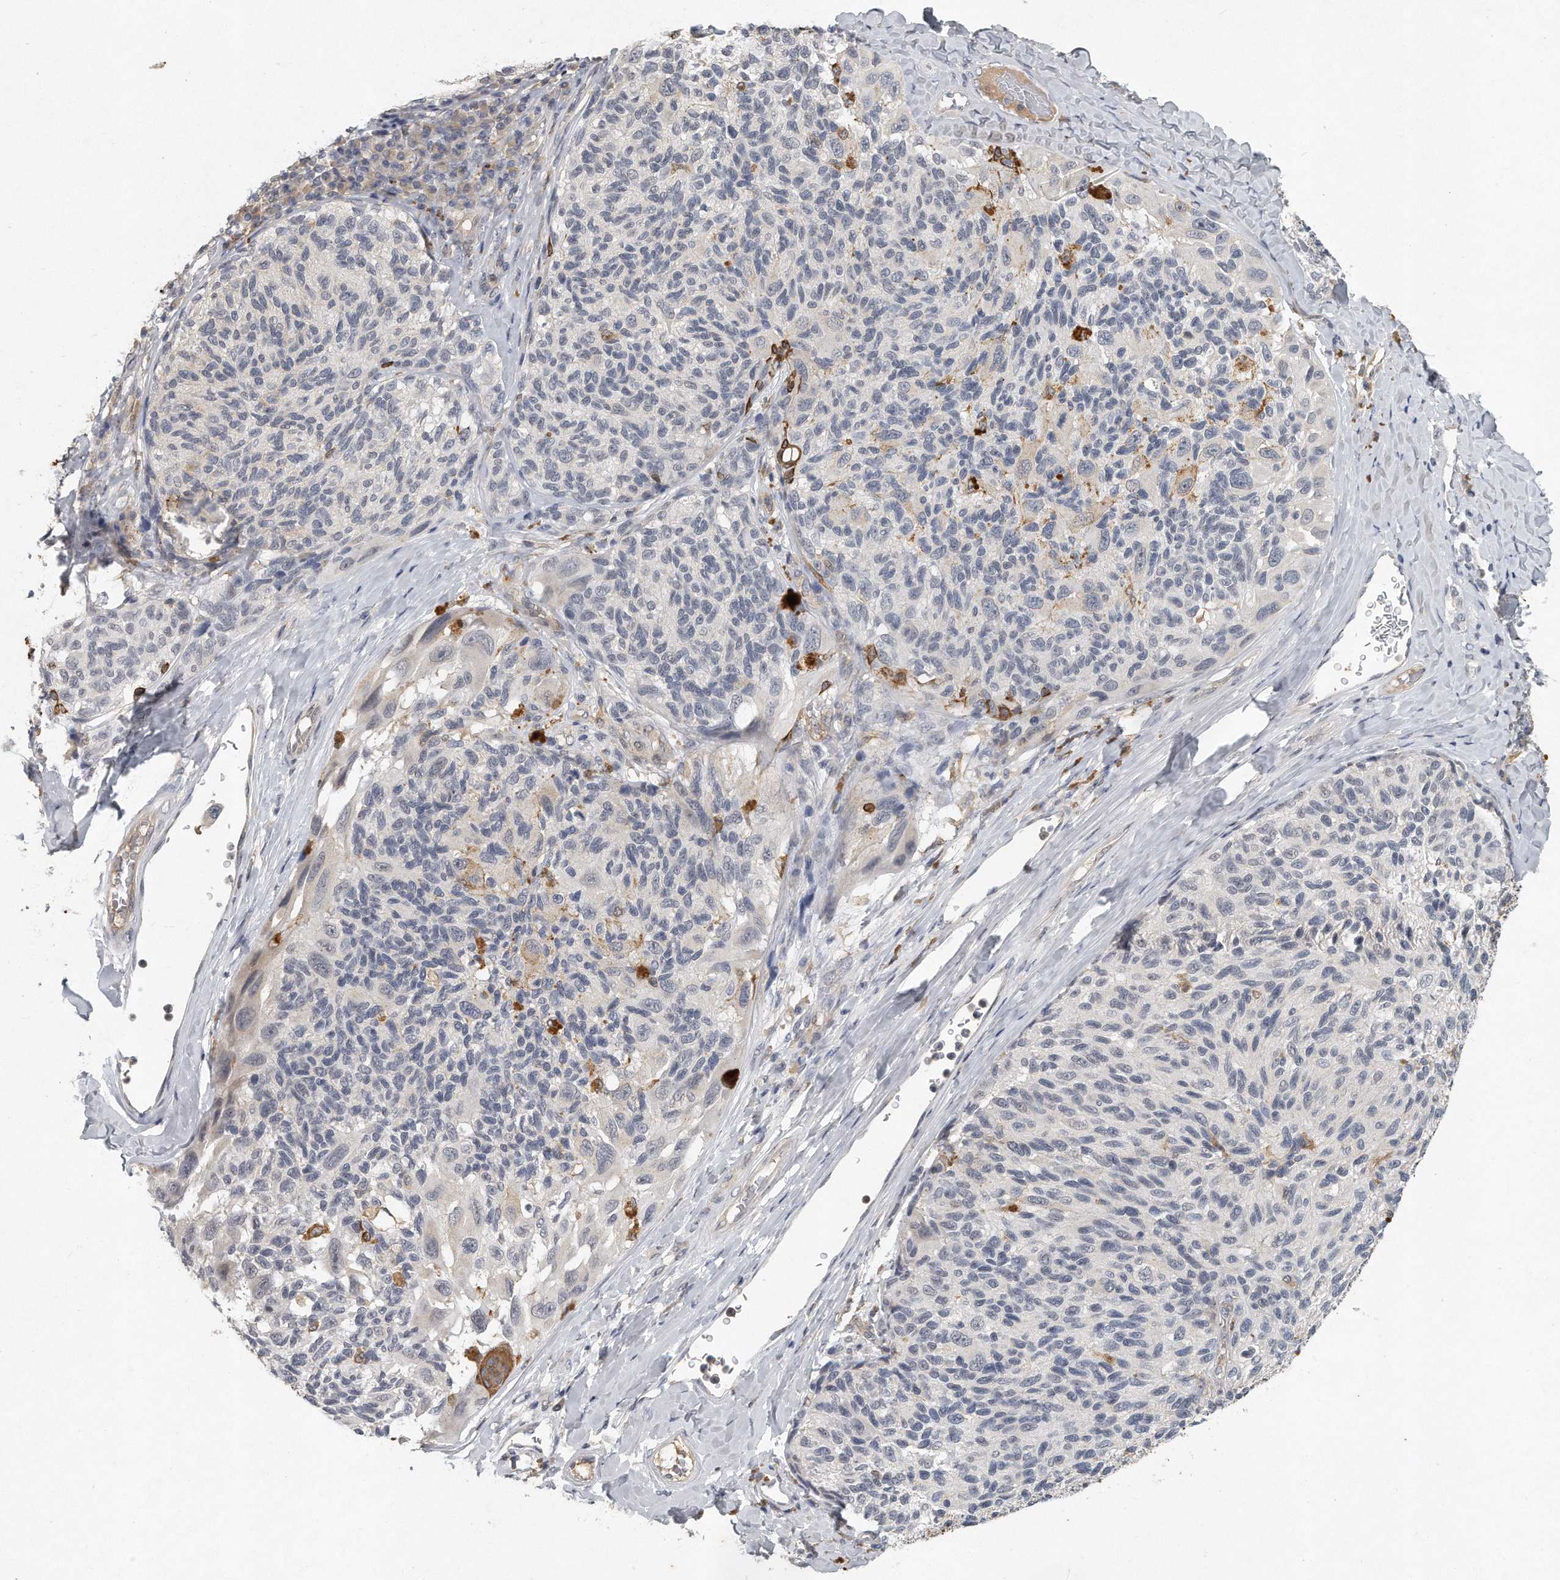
{"staining": {"intensity": "negative", "quantity": "none", "location": "none"}, "tissue": "melanoma", "cell_type": "Tumor cells", "image_type": "cancer", "snomed": [{"axis": "morphology", "description": "Malignant melanoma, NOS"}, {"axis": "topography", "description": "Skin"}], "caption": "Histopathology image shows no protein positivity in tumor cells of malignant melanoma tissue.", "gene": "CAMK1", "patient": {"sex": "female", "age": 73}}